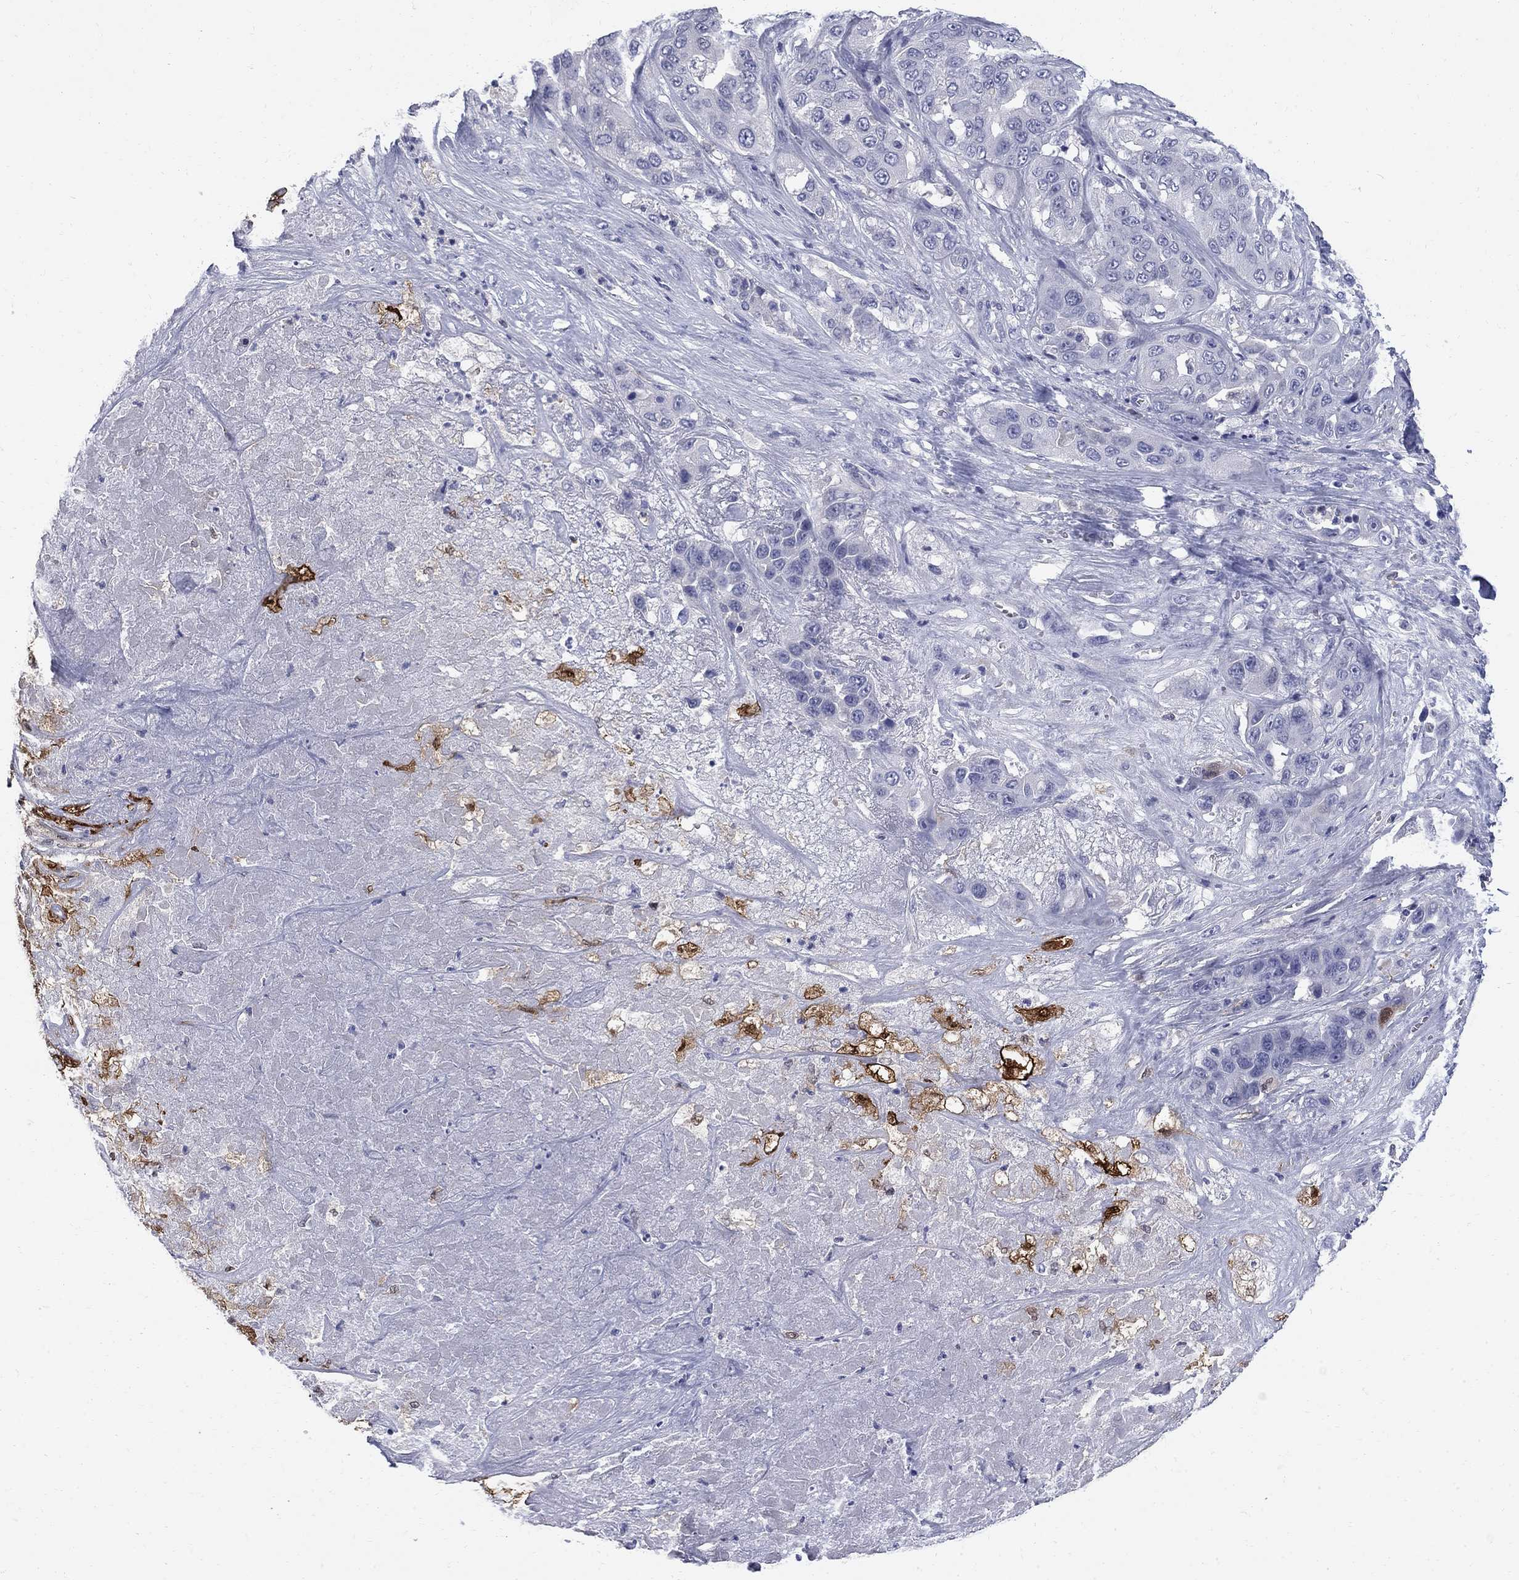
{"staining": {"intensity": "negative", "quantity": "none", "location": "none"}, "tissue": "liver cancer", "cell_type": "Tumor cells", "image_type": "cancer", "snomed": [{"axis": "morphology", "description": "Cholangiocarcinoma"}, {"axis": "topography", "description": "Liver"}], "caption": "Tumor cells are negative for protein expression in human liver cholangiocarcinoma.", "gene": "SERPINB2", "patient": {"sex": "female", "age": 52}}